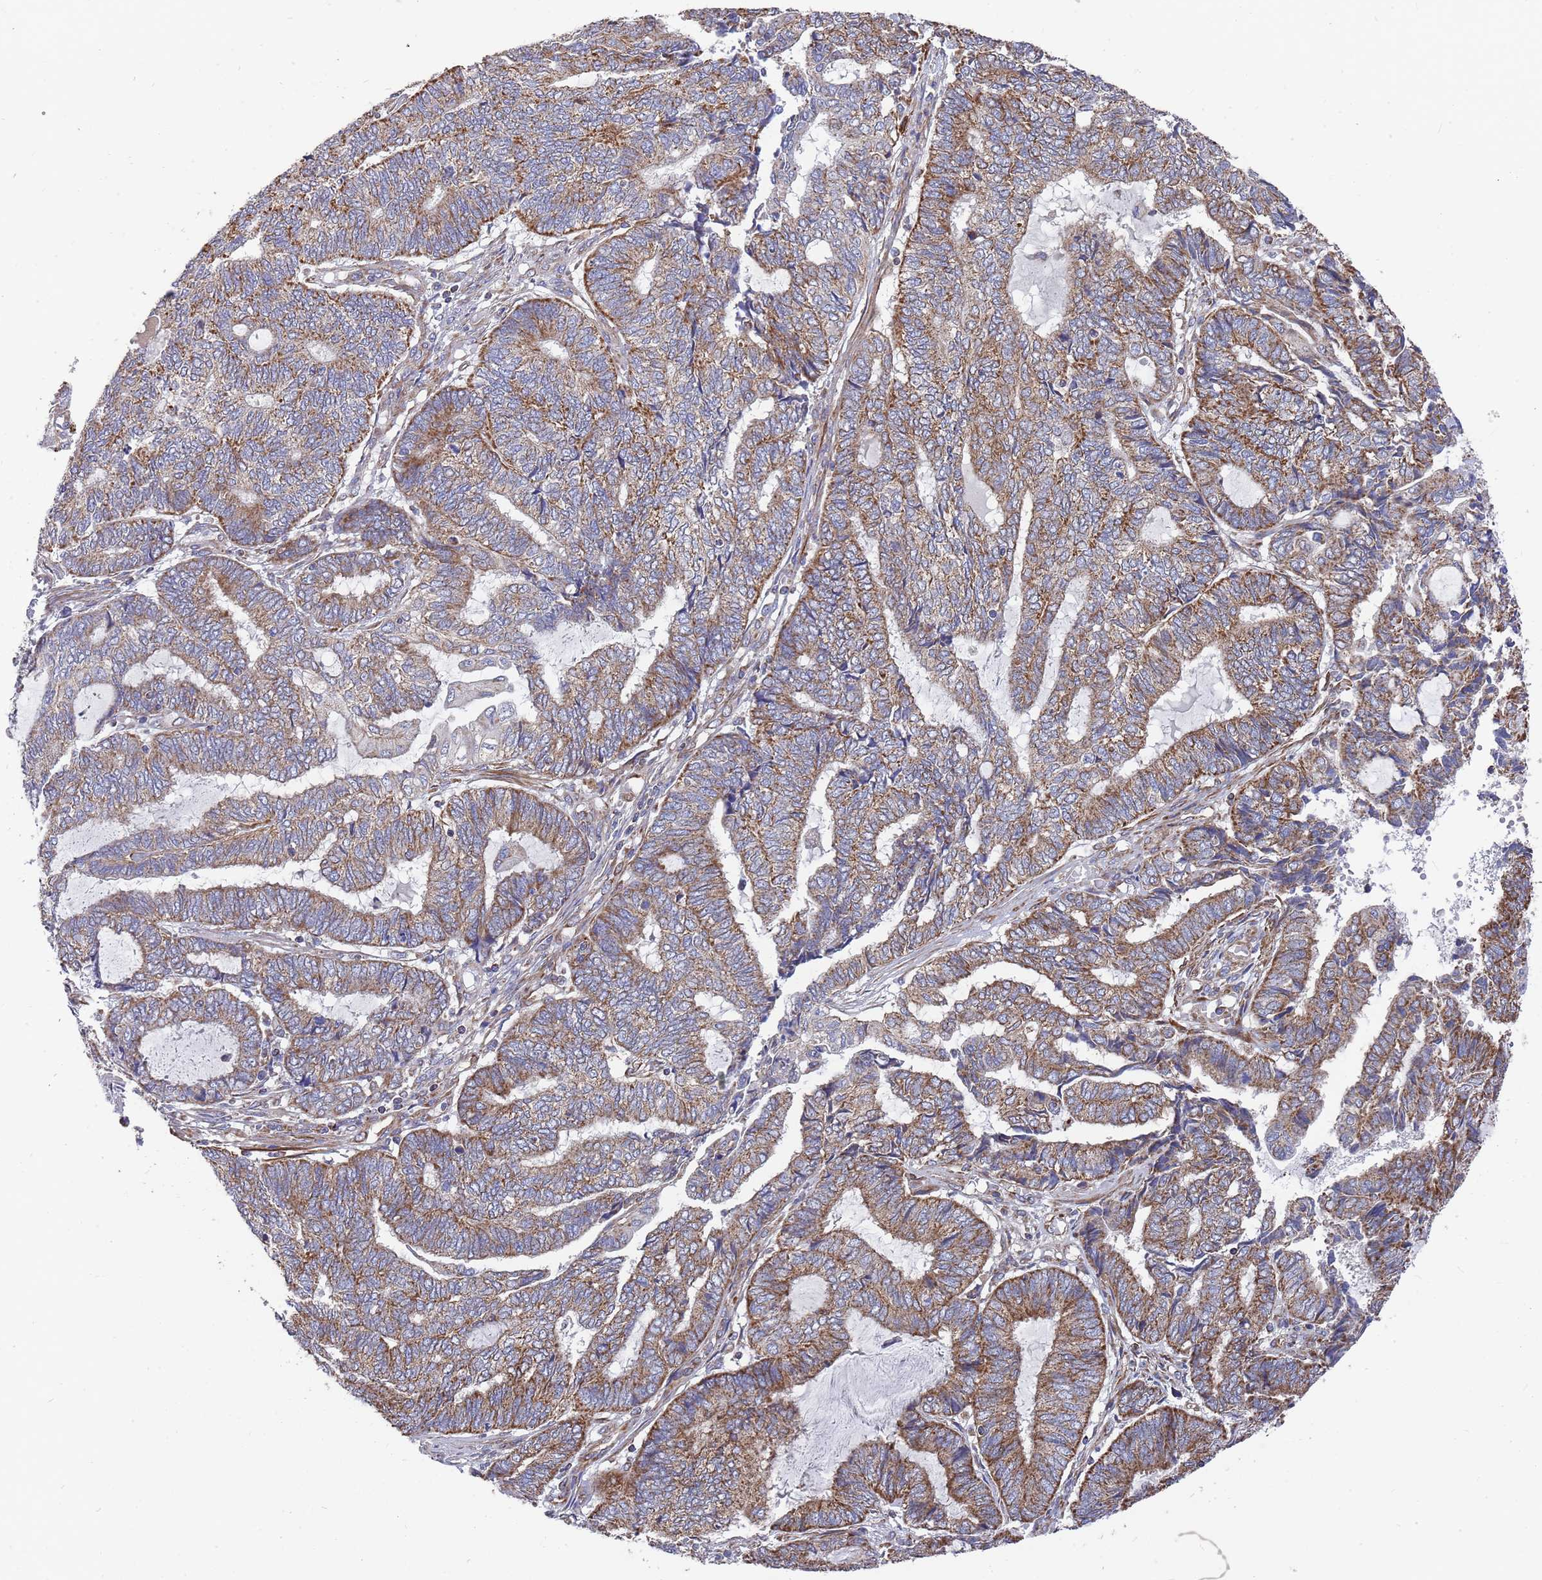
{"staining": {"intensity": "moderate", "quantity": ">75%", "location": "cytoplasmic/membranous"}, "tissue": "endometrial cancer", "cell_type": "Tumor cells", "image_type": "cancer", "snomed": [{"axis": "morphology", "description": "Adenocarcinoma, NOS"}, {"axis": "topography", "description": "Uterus"}, {"axis": "topography", "description": "Endometrium"}], "caption": "Immunohistochemistry (IHC) image of neoplastic tissue: adenocarcinoma (endometrial) stained using IHC demonstrates medium levels of moderate protein expression localized specifically in the cytoplasmic/membranous of tumor cells, appearing as a cytoplasmic/membranous brown color.", "gene": "WDFY3", "patient": {"sex": "female", "age": 70}}